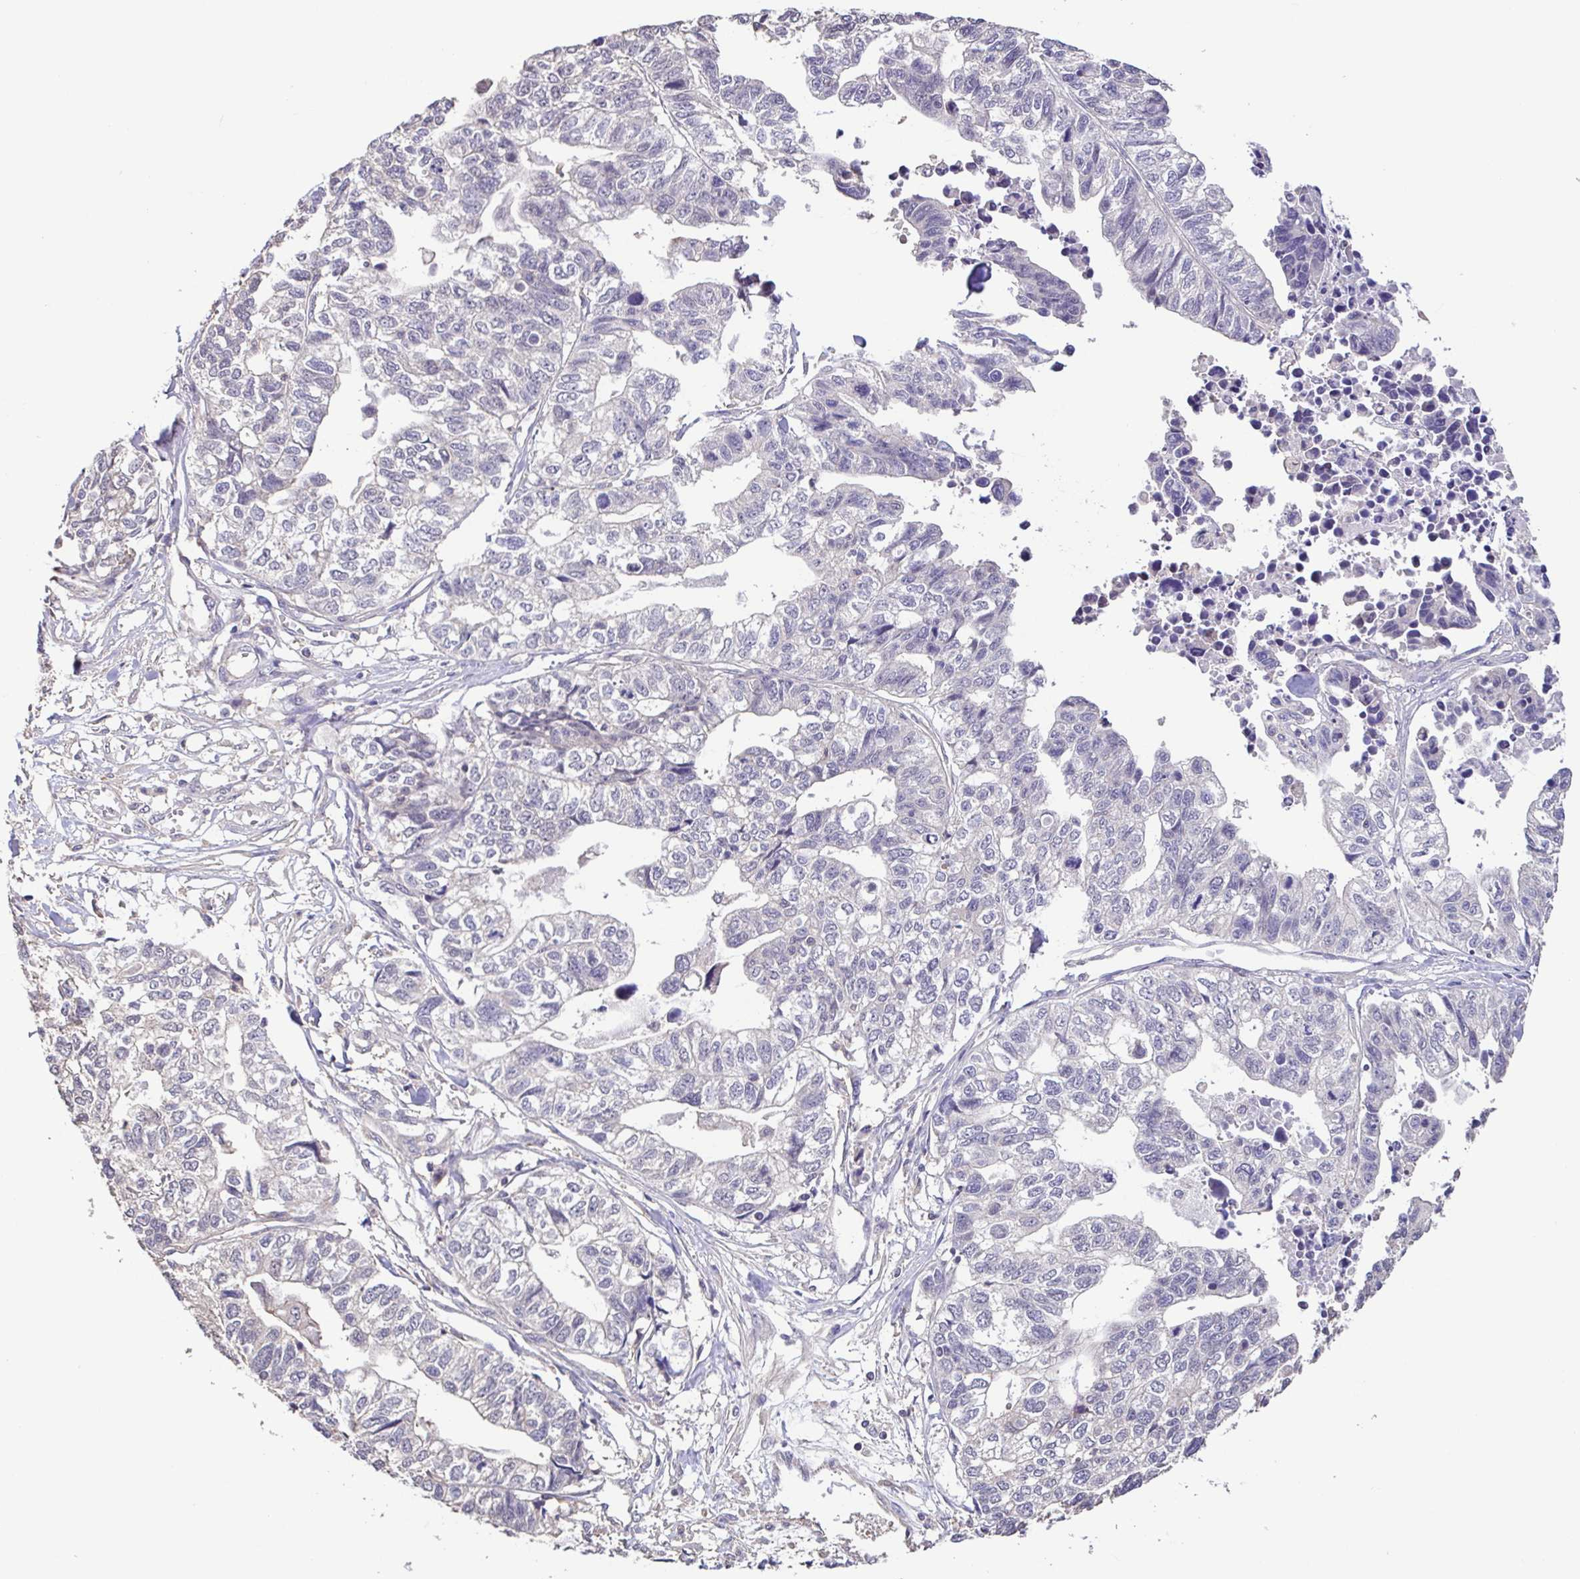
{"staining": {"intensity": "negative", "quantity": "none", "location": "none"}, "tissue": "stomach cancer", "cell_type": "Tumor cells", "image_type": "cancer", "snomed": [{"axis": "morphology", "description": "Adenocarcinoma, NOS"}, {"axis": "topography", "description": "Stomach, upper"}], "caption": "High magnification brightfield microscopy of stomach adenocarcinoma stained with DAB (3,3'-diaminobenzidine) (brown) and counterstained with hematoxylin (blue): tumor cells show no significant positivity.", "gene": "ACTRT2", "patient": {"sex": "female", "age": 67}}